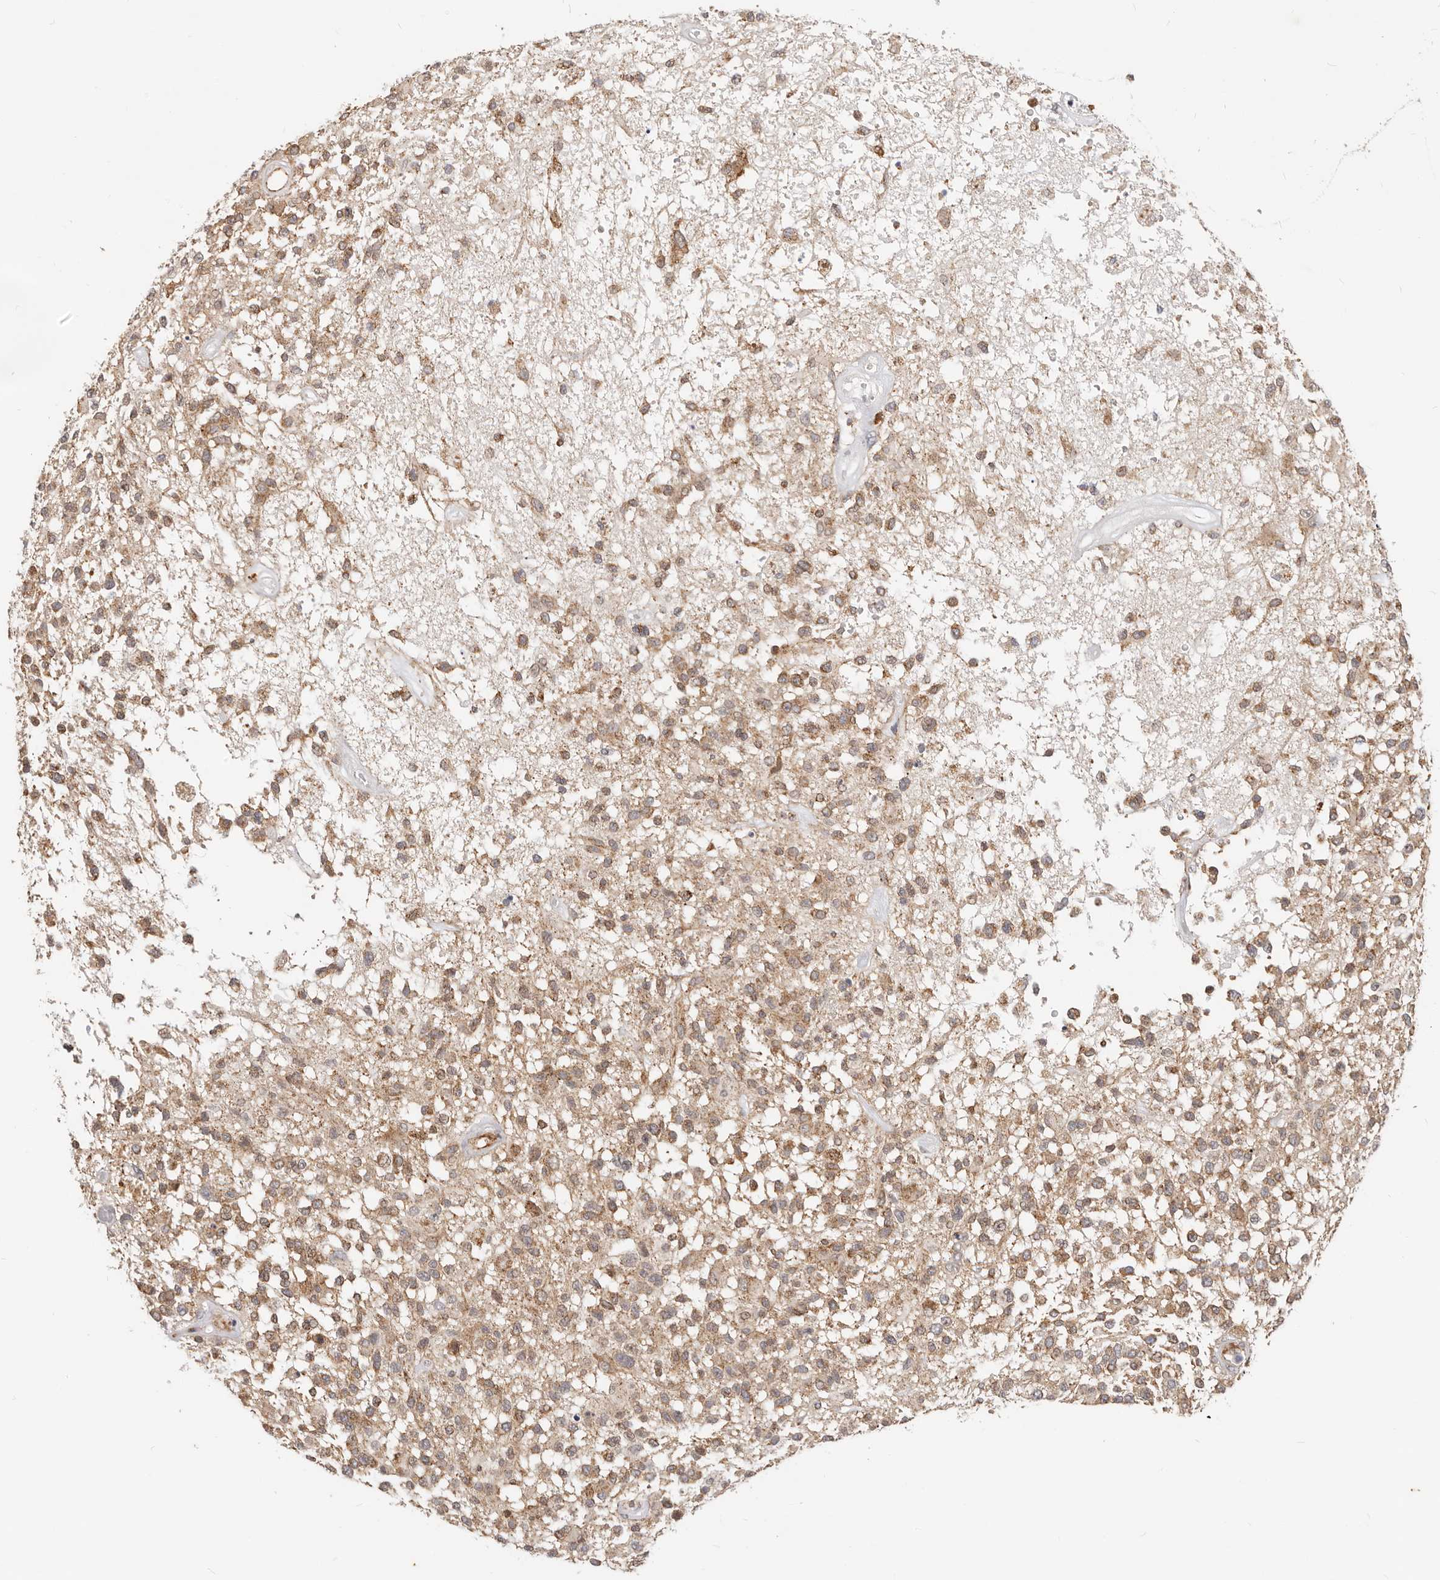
{"staining": {"intensity": "moderate", "quantity": ">75%", "location": "cytoplasmic/membranous"}, "tissue": "glioma", "cell_type": "Tumor cells", "image_type": "cancer", "snomed": [{"axis": "morphology", "description": "Glioma, malignant, High grade"}, {"axis": "morphology", "description": "Glioblastoma, NOS"}, {"axis": "topography", "description": "Brain"}], "caption": "Malignant glioma (high-grade) was stained to show a protein in brown. There is medium levels of moderate cytoplasmic/membranous staining in about >75% of tumor cells. Nuclei are stained in blue.", "gene": "USP49", "patient": {"sex": "male", "age": 60}}